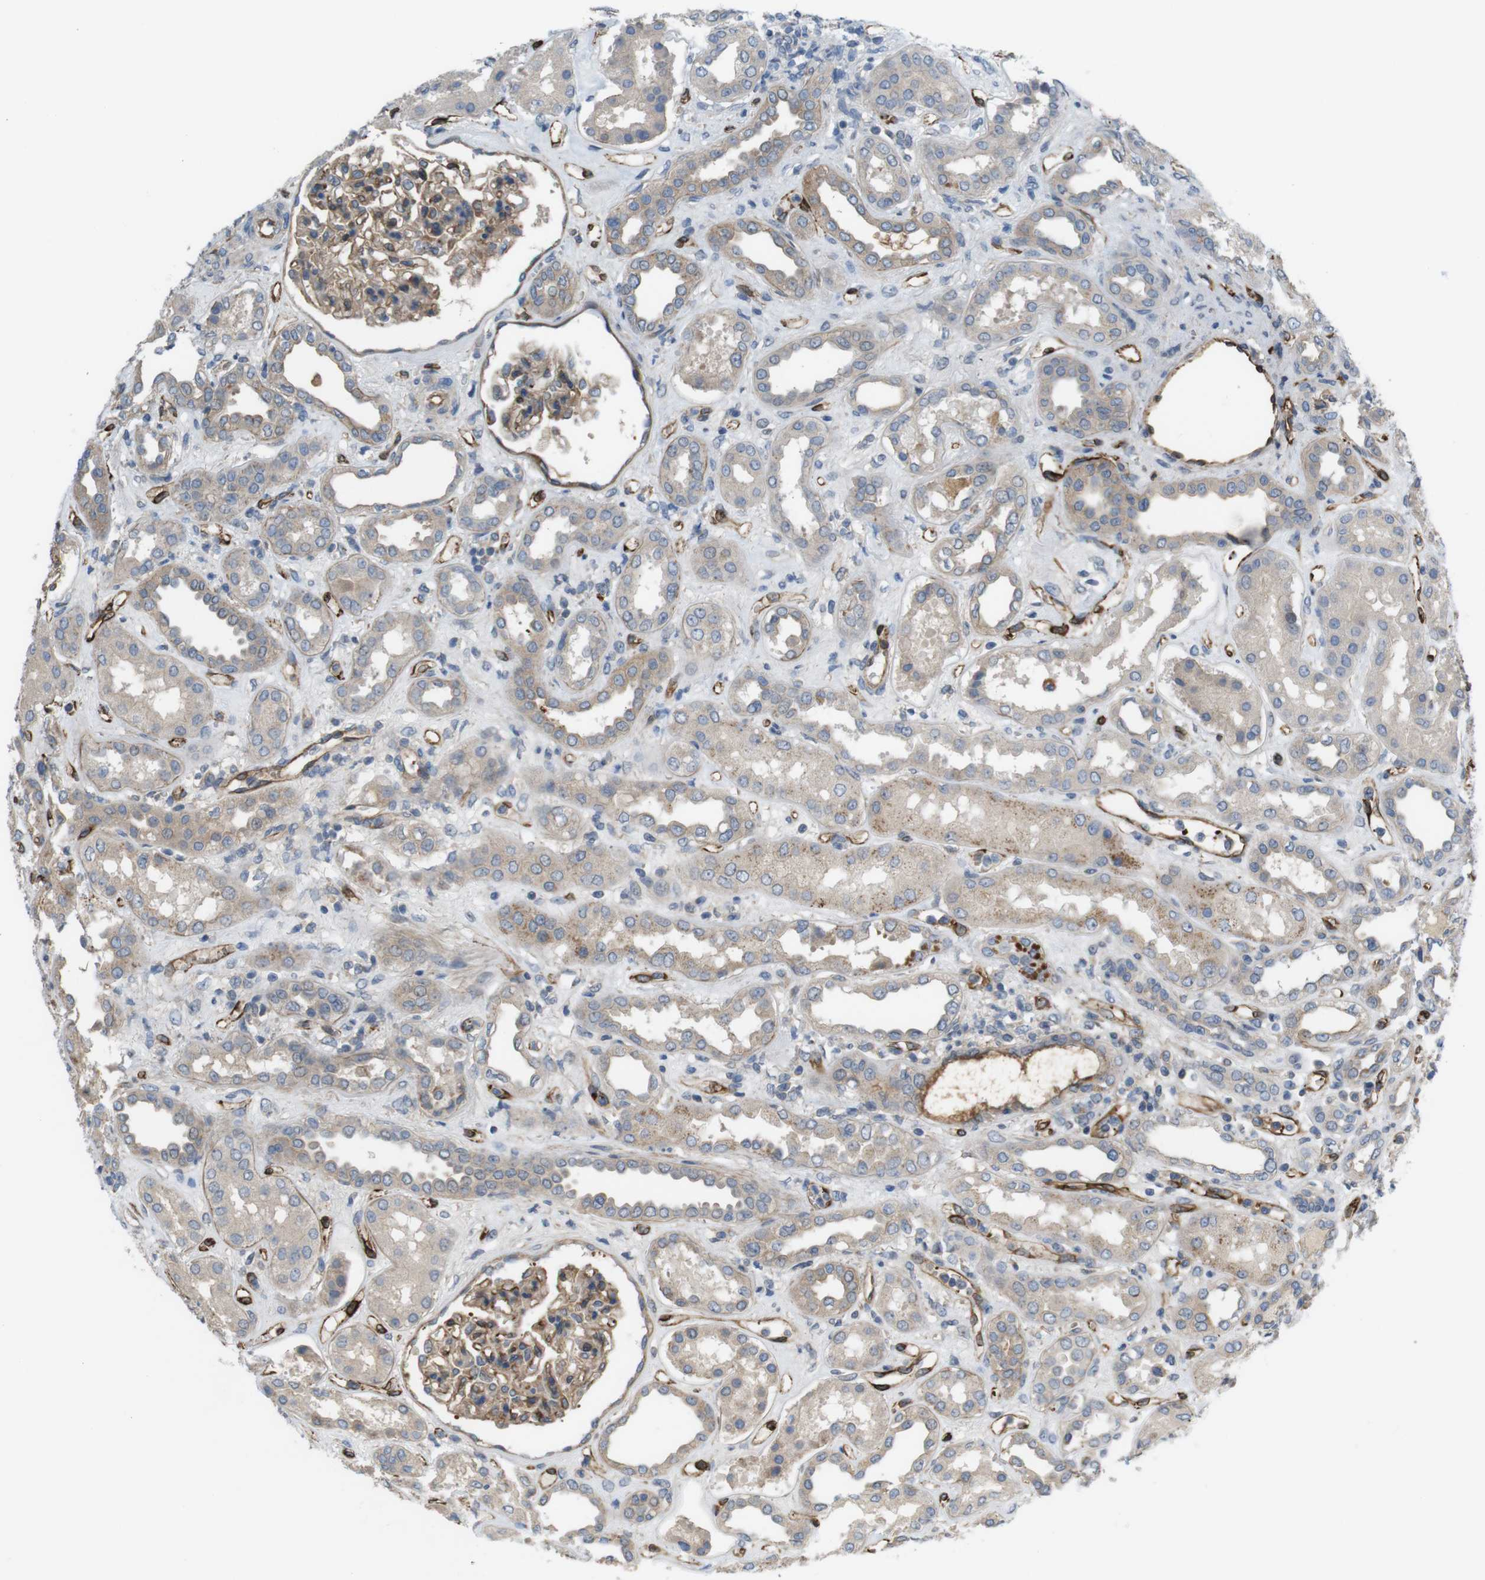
{"staining": {"intensity": "moderate", "quantity": ">75%", "location": "cytoplasmic/membranous"}, "tissue": "kidney", "cell_type": "Cells in glomeruli", "image_type": "normal", "snomed": [{"axis": "morphology", "description": "Normal tissue, NOS"}, {"axis": "topography", "description": "Kidney"}], "caption": "Immunohistochemical staining of unremarkable human kidney exhibits medium levels of moderate cytoplasmic/membranous positivity in about >75% of cells in glomeruli.", "gene": "BVES", "patient": {"sex": "male", "age": 59}}